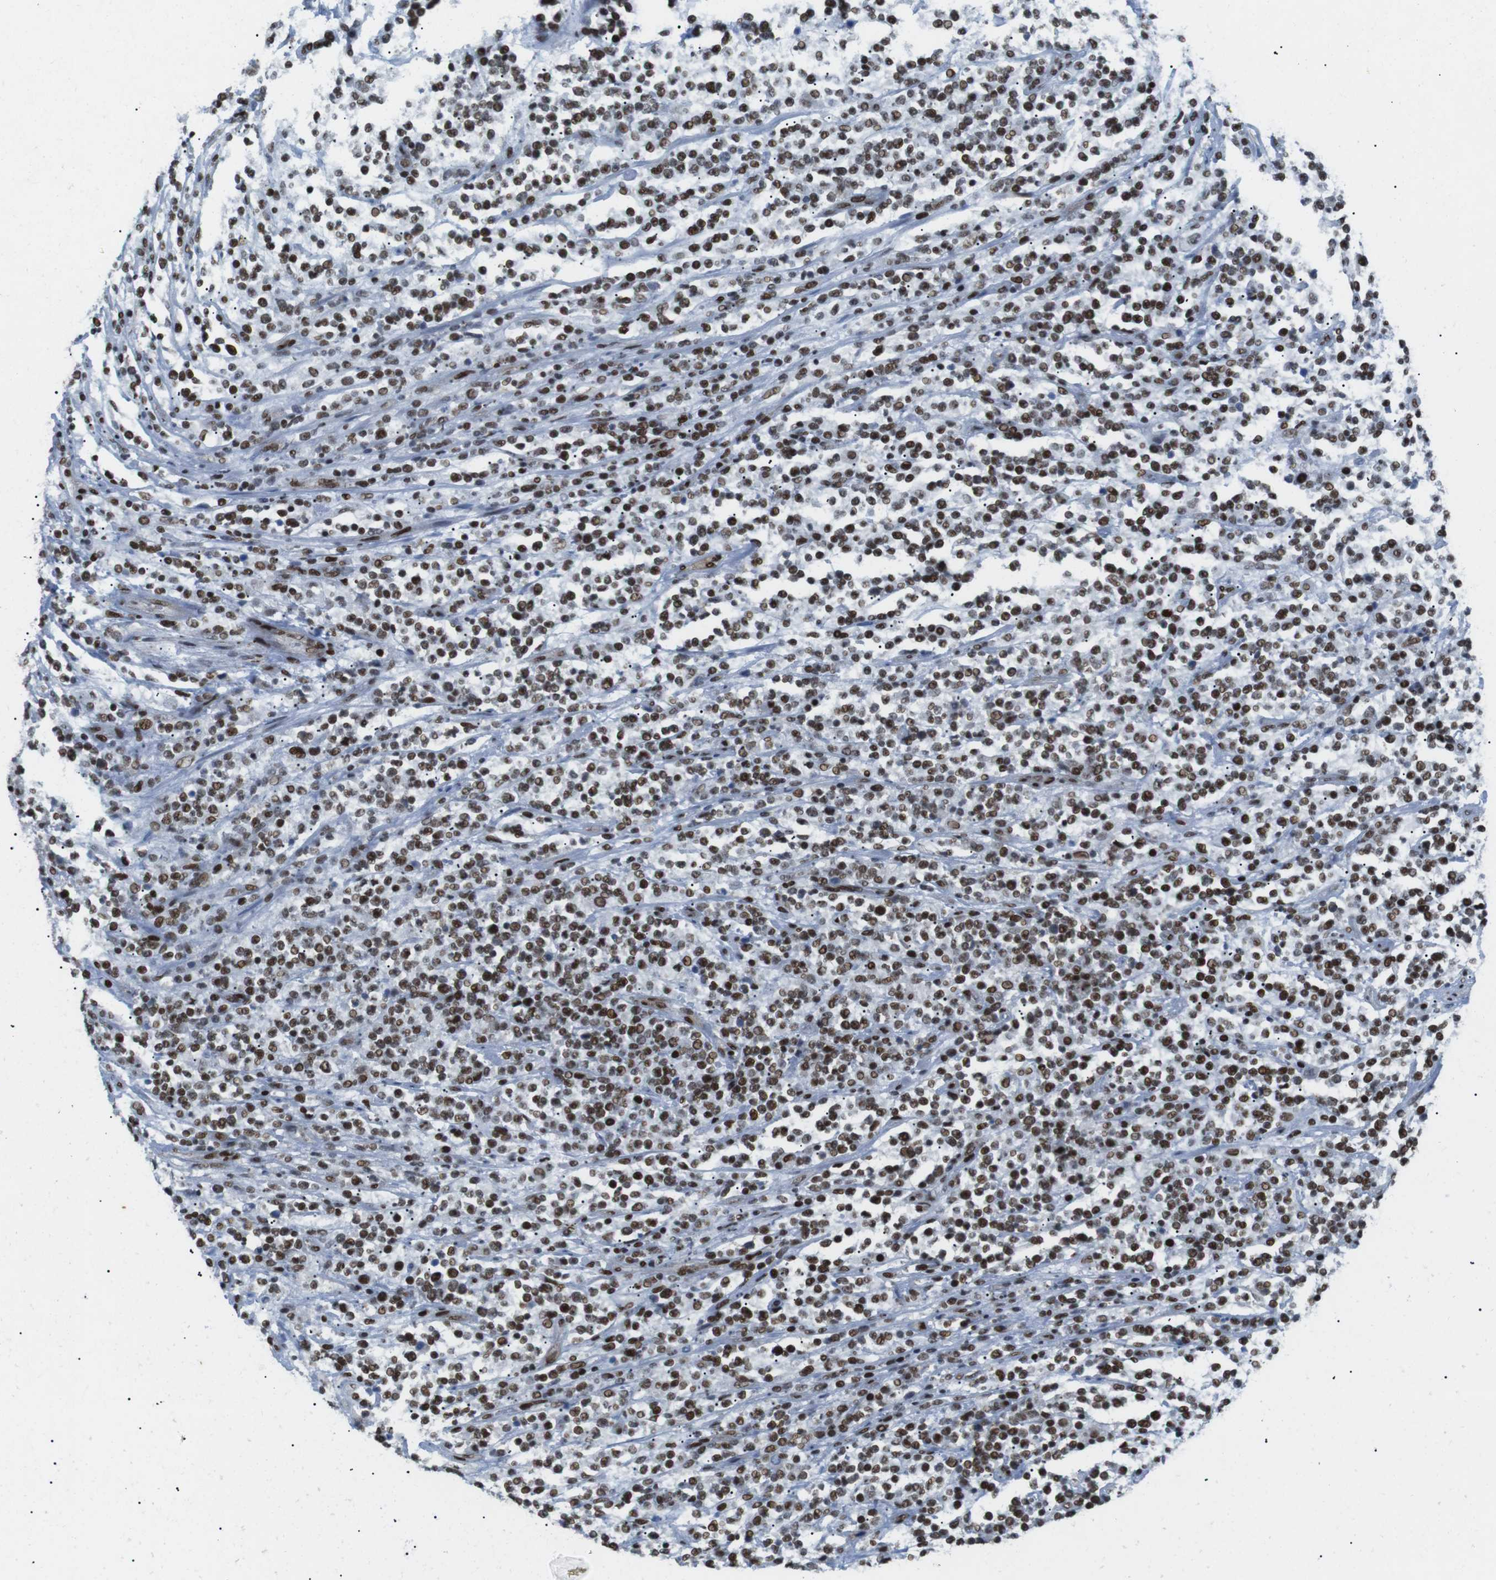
{"staining": {"intensity": "strong", "quantity": ">75%", "location": "nuclear"}, "tissue": "lymphoma", "cell_type": "Tumor cells", "image_type": "cancer", "snomed": [{"axis": "morphology", "description": "Malignant lymphoma, non-Hodgkin's type, High grade"}, {"axis": "topography", "description": "Soft tissue"}], "caption": "Immunohistochemical staining of human lymphoma displays high levels of strong nuclear protein positivity in about >75% of tumor cells.", "gene": "ARID1A", "patient": {"sex": "male", "age": 18}}